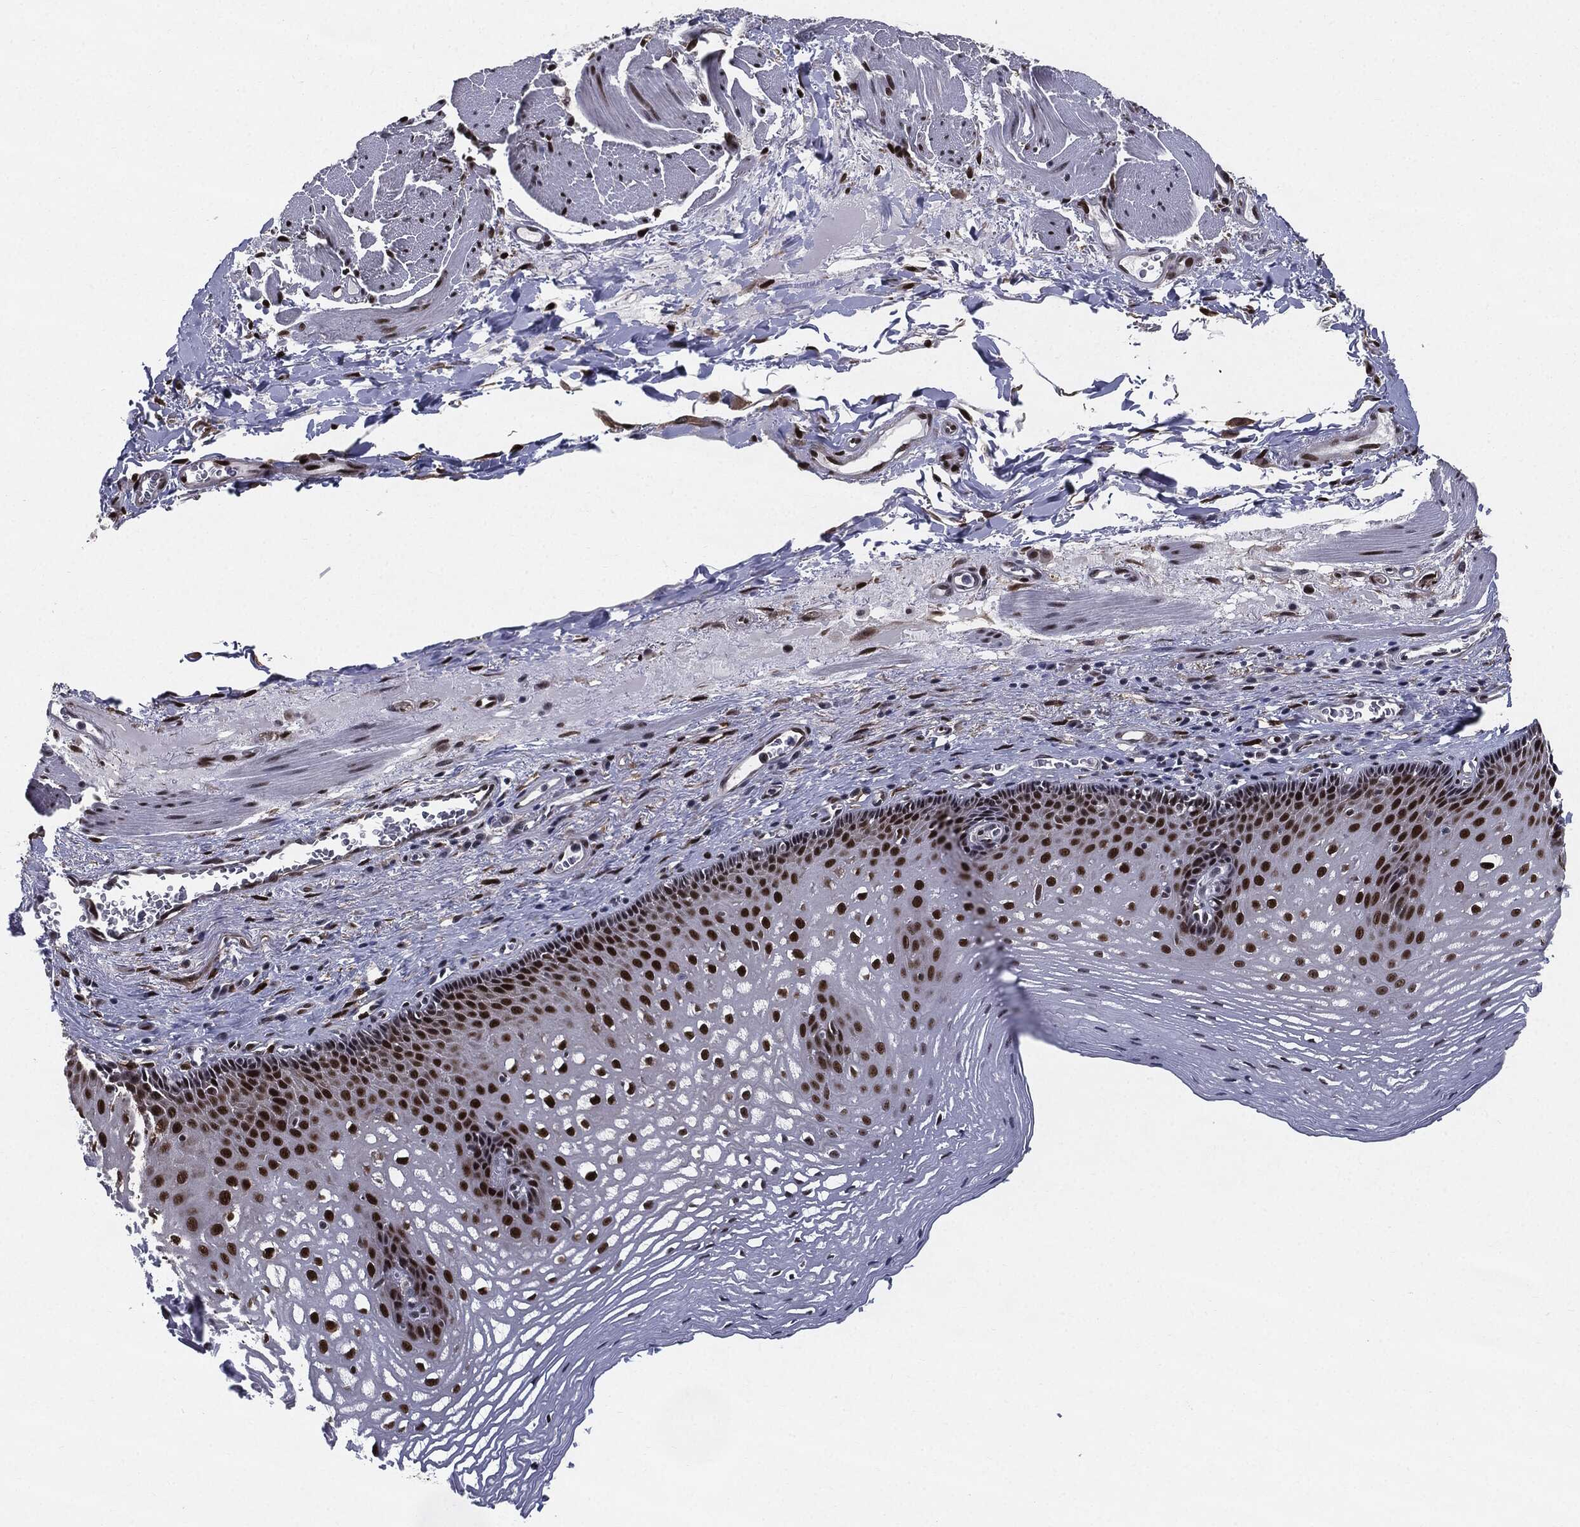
{"staining": {"intensity": "strong", "quantity": ">75%", "location": "nuclear"}, "tissue": "esophagus", "cell_type": "Squamous epithelial cells", "image_type": "normal", "snomed": [{"axis": "morphology", "description": "Normal tissue, NOS"}, {"axis": "topography", "description": "Esophagus"}], "caption": "Immunohistochemistry micrograph of unremarkable esophagus stained for a protein (brown), which exhibits high levels of strong nuclear expression in approximately >75% of squamous epithelial cells.", "gene": "JUN", "patient": {"sex": "male", "age": 76}}